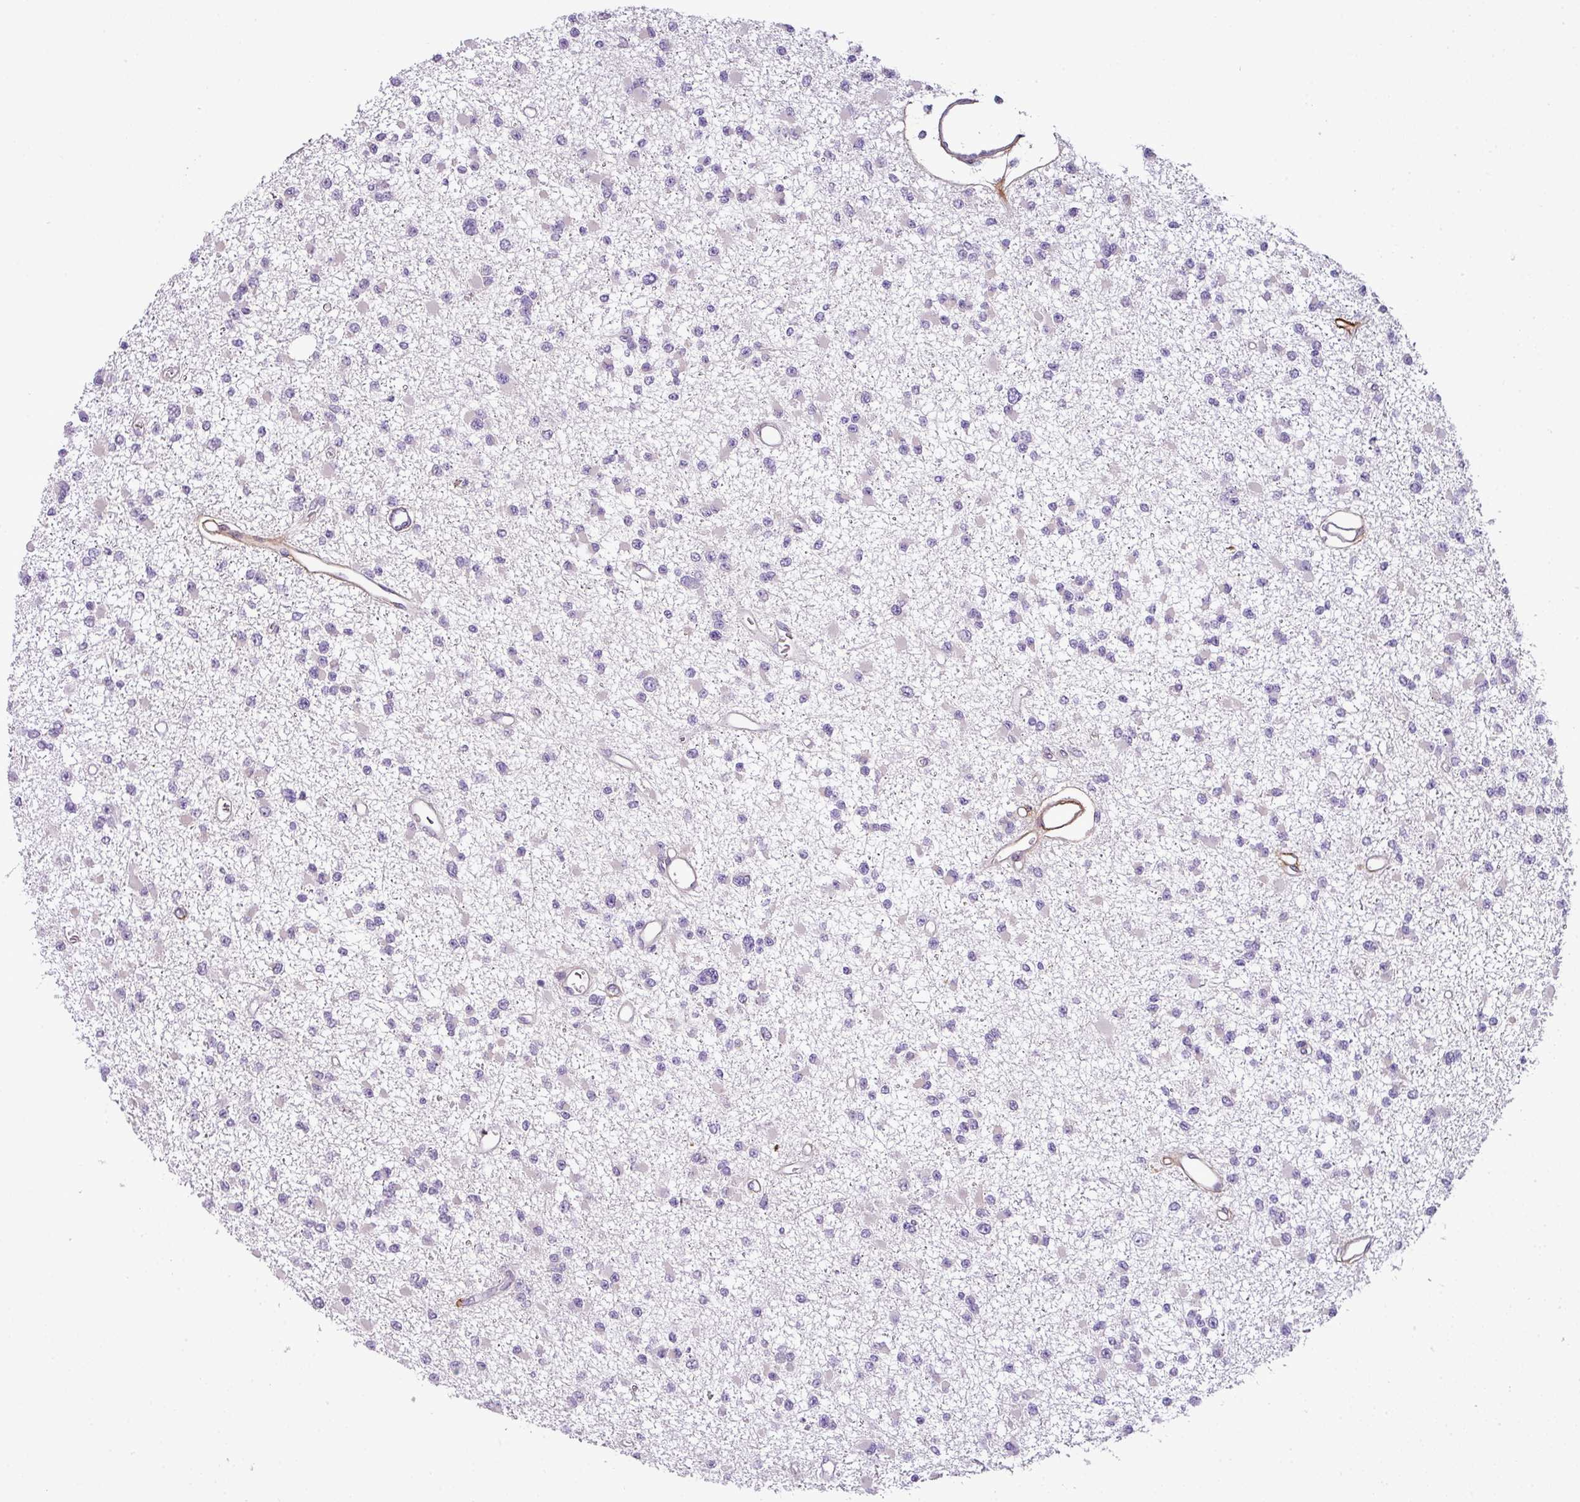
{"staining": {"intensity": "negative", "quantity": "none", "location": "none"}, "tissue": "glioma", "cell_type": "Tumor cells", "image_type": "cancer", "snomed": [{"axis": "morphology", "description": "Glioma, malignant, Low grade"}, {"axis": "topography", "description": "Brain"}], "caption": "Glioma was stained to show a protein in brown. There is no significant staining in tumor cells.", "gene": "PARD6G", "patient": {"sex": "female", "age": 22}}